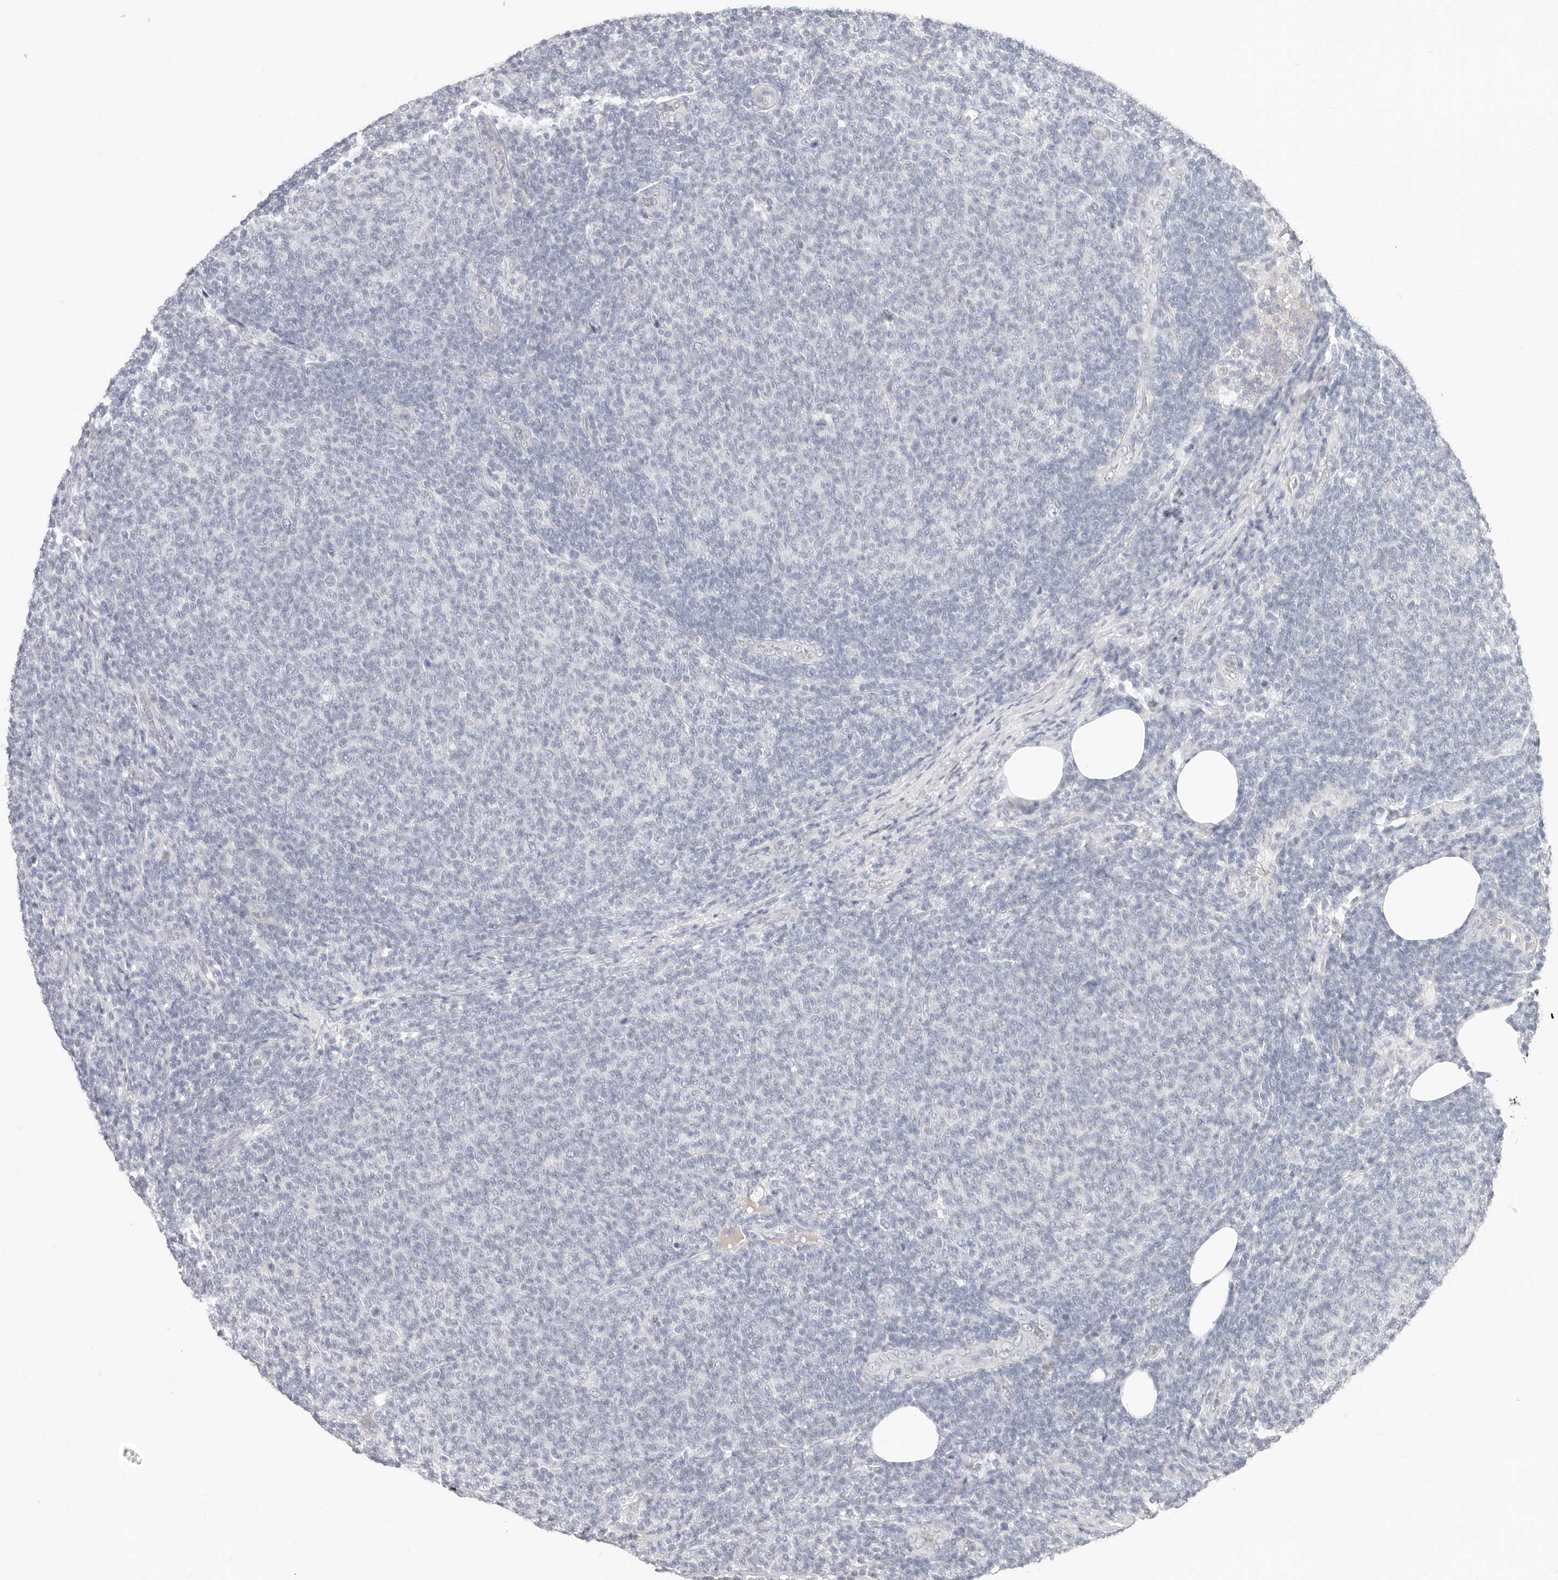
{"staining": {"intensity": "negative", "quantity": "none", "location": "none"}, "tissue": "lymphoma", "cell_type": "Tumor cells", "image_type": "cancer", "snomed": [{"axis": "morphology", "description": "Malignant lymphoma, non-Hodgkin's type, Low grade"}, {"axis": "topography", "description": "Lymph node"}], "caption": "Tumor cells are negative for protein expression in human lymphoma. Brightfield microscopy of immunohistochemistry stained with DAB (3,3'-diaminobenzidine) (brown) and hematoxylin (blue), captured at high magnification.", "gene": "ASCL1", "patient": {"sex": "male", "age": 66}}